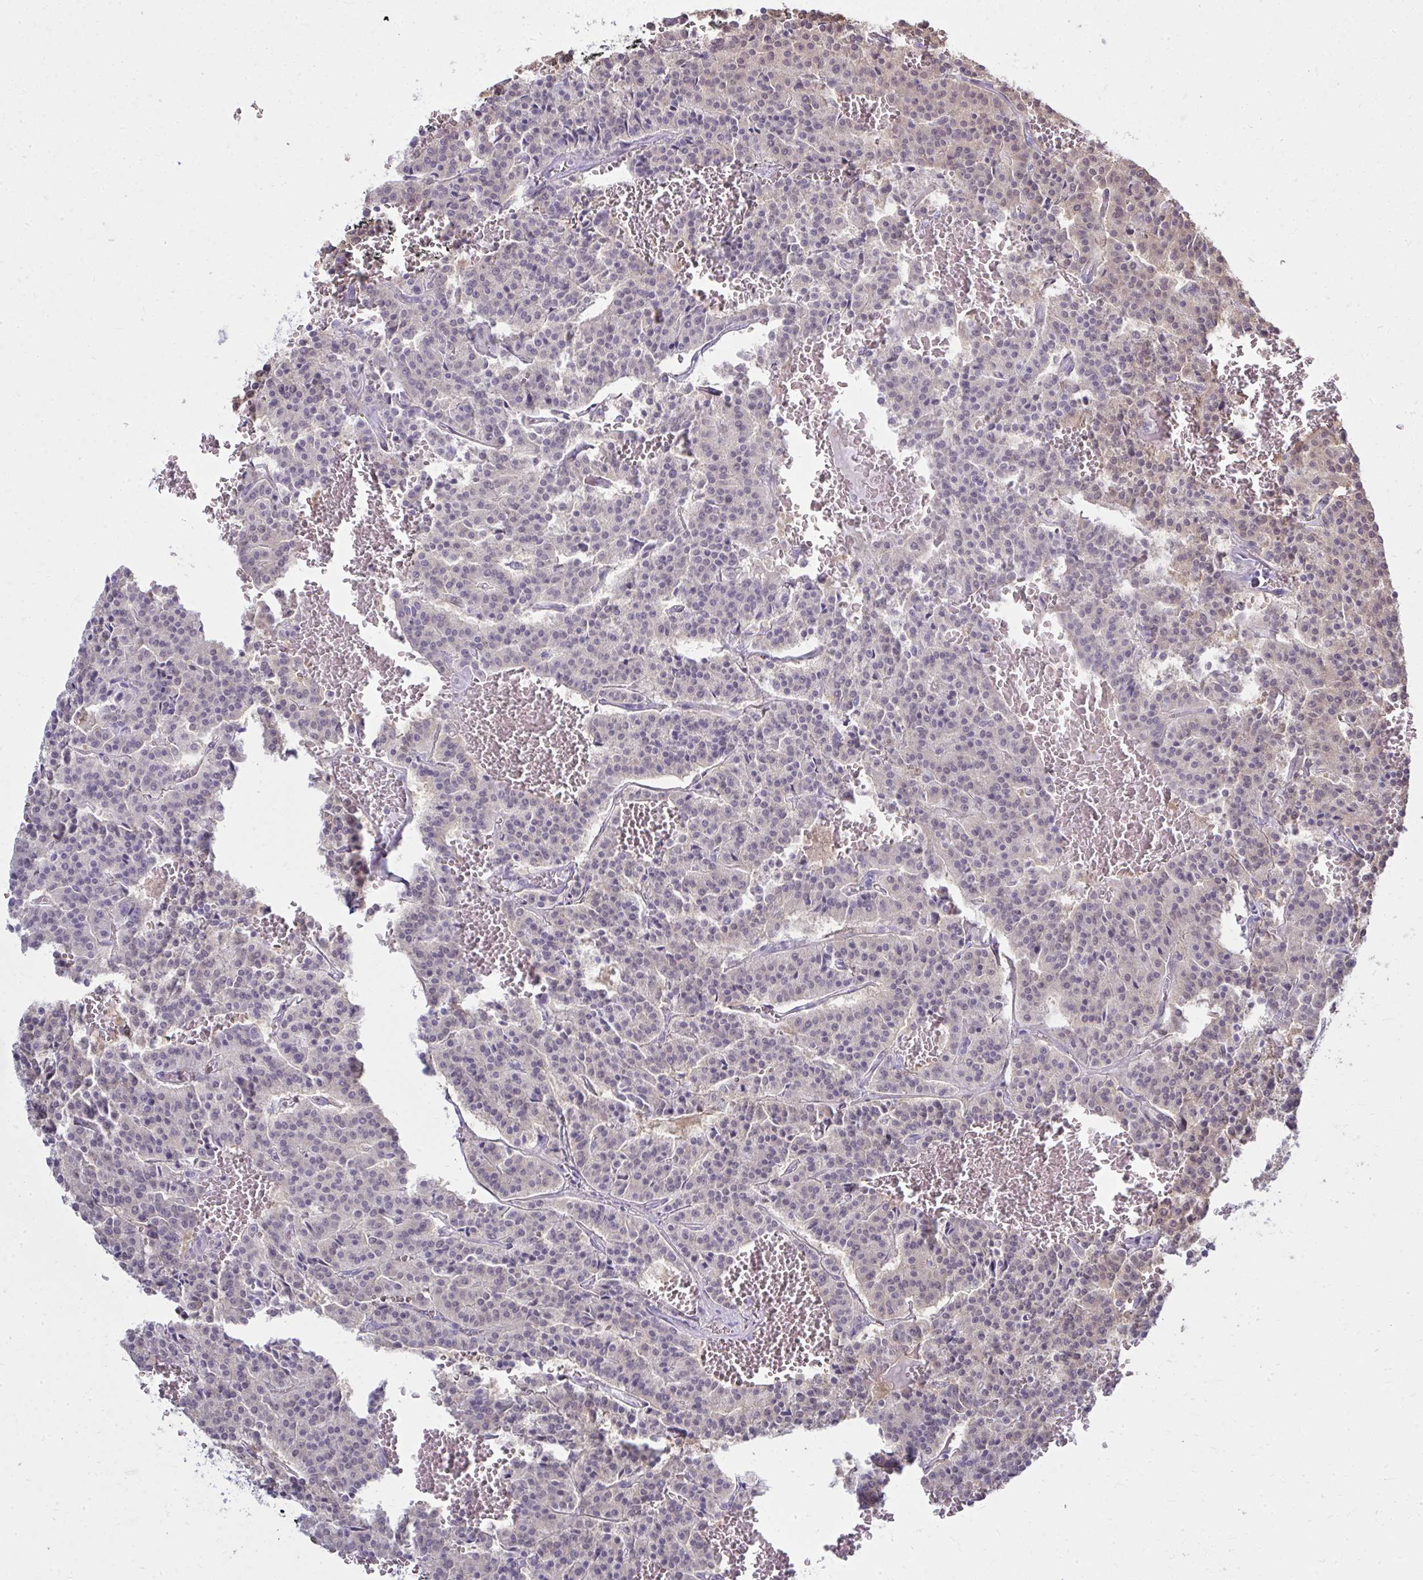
{"staining": {"intensity": "negative", "quantity": "none", "location": "none"}, "tissue": "carcinoid", "cell_type": "Tumor cells", "image_type": "cancer", "snomed": [{"axis": "morphology", "description": "Carcinoid, malignant, NOS"}, {"axis": "topography", "description": "Lung"}], "caption": "There is no significant positivity in tumor cells of carcinoid (malignant). (Brightfield microscopy of DAB immunohistochemistry at high magnification).", "gene": "QDPR", "patient": {"sex": "male", "age": 70}}